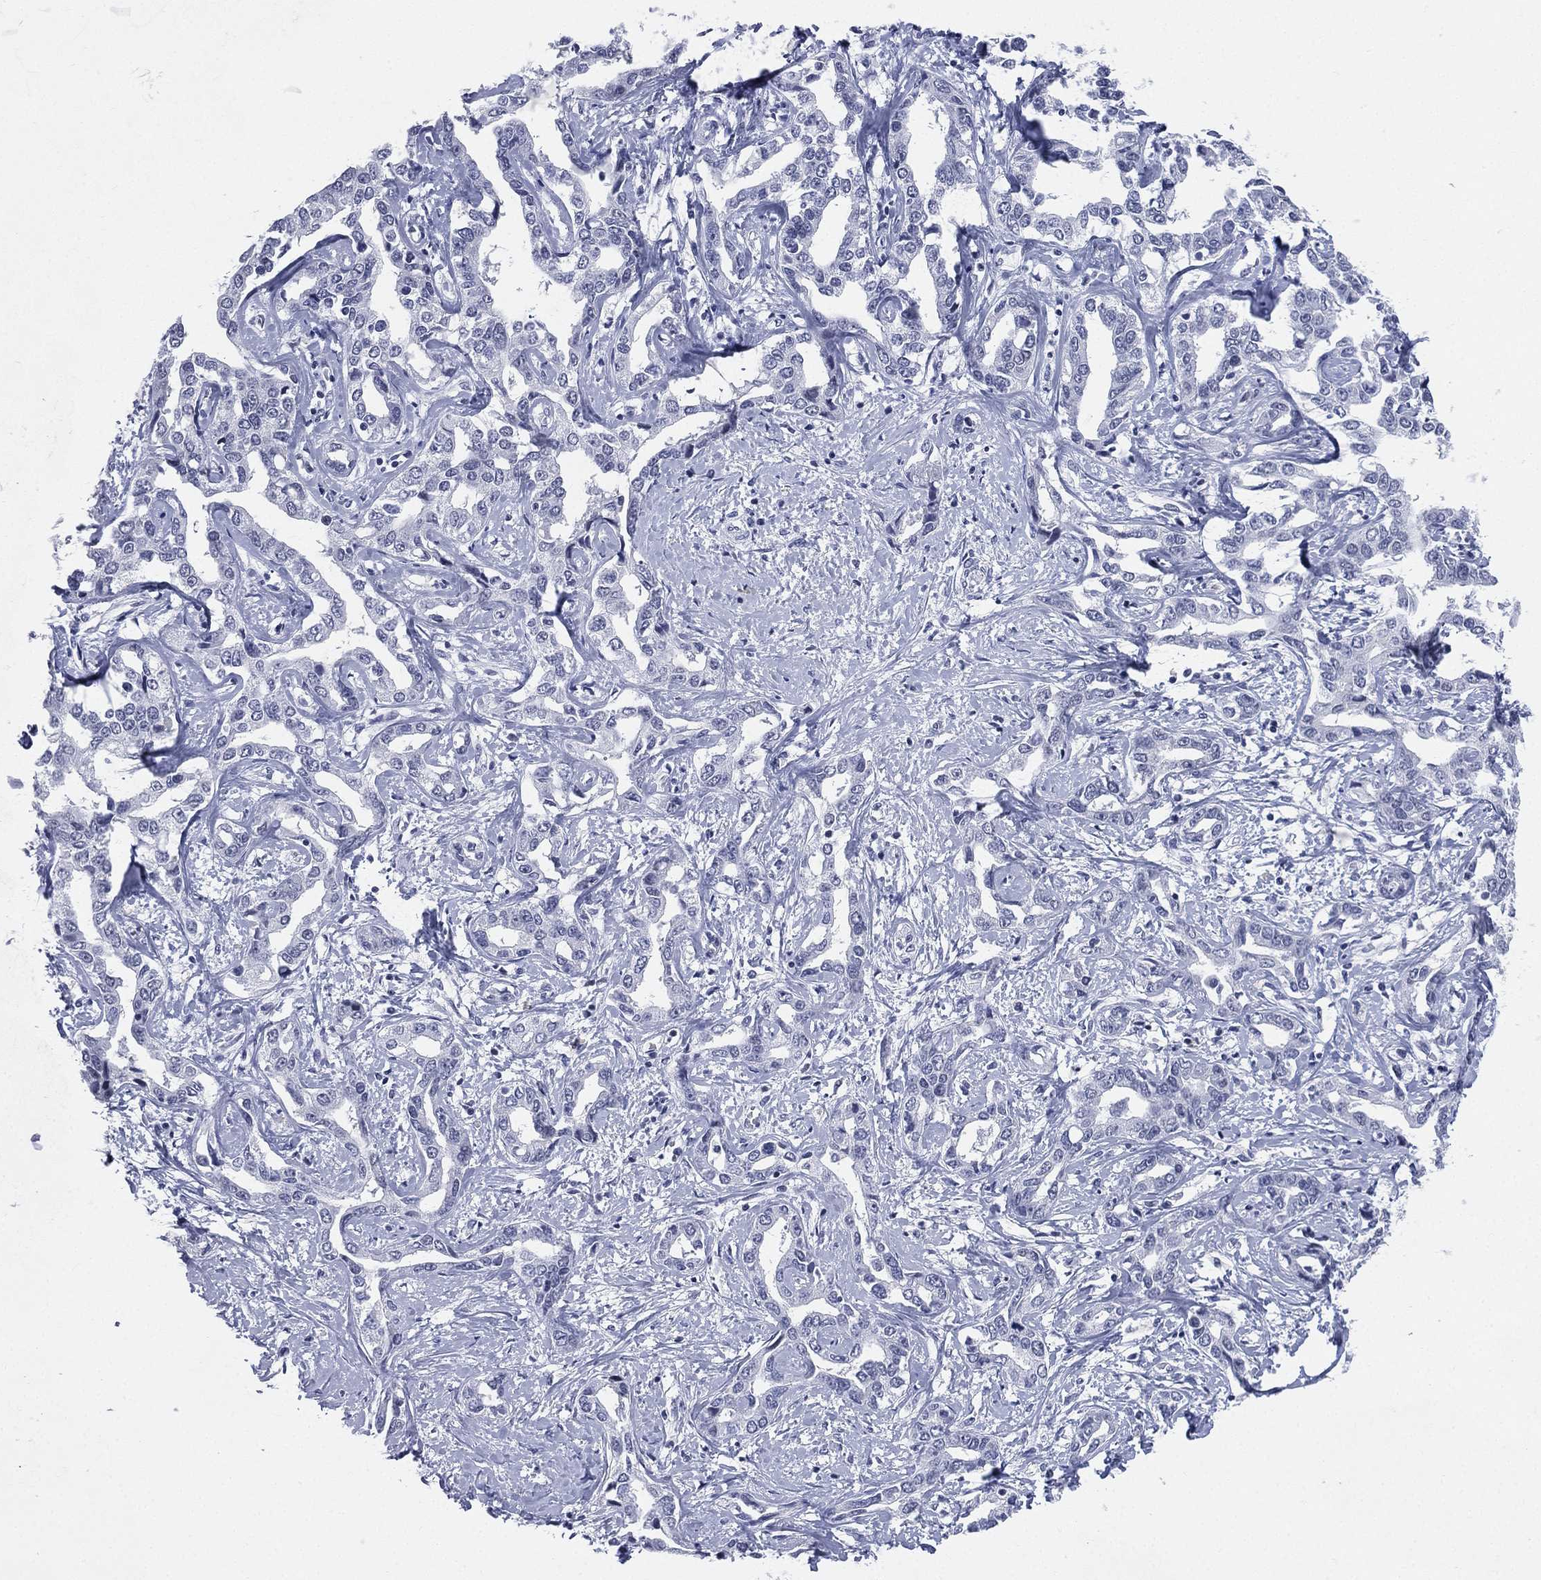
{"staining": {"intensity": "negative", "quantity": "none", "location": "none"}, "tissue": "liver cancer", "cell_type": "Tumor cells", "image_type": "cancer", "snomed": [{"axis": "morphology", "description": "Cholangiocarcinoma"}, {"axis": "topography", "description": "Liver"}], "caption": "Liver cholangiocarcinoma was stained to show a protein in brown. There is no significant positivity in tumor cells.", "gene": "CD22", "patient": {"sex": "male", "age": 59}}